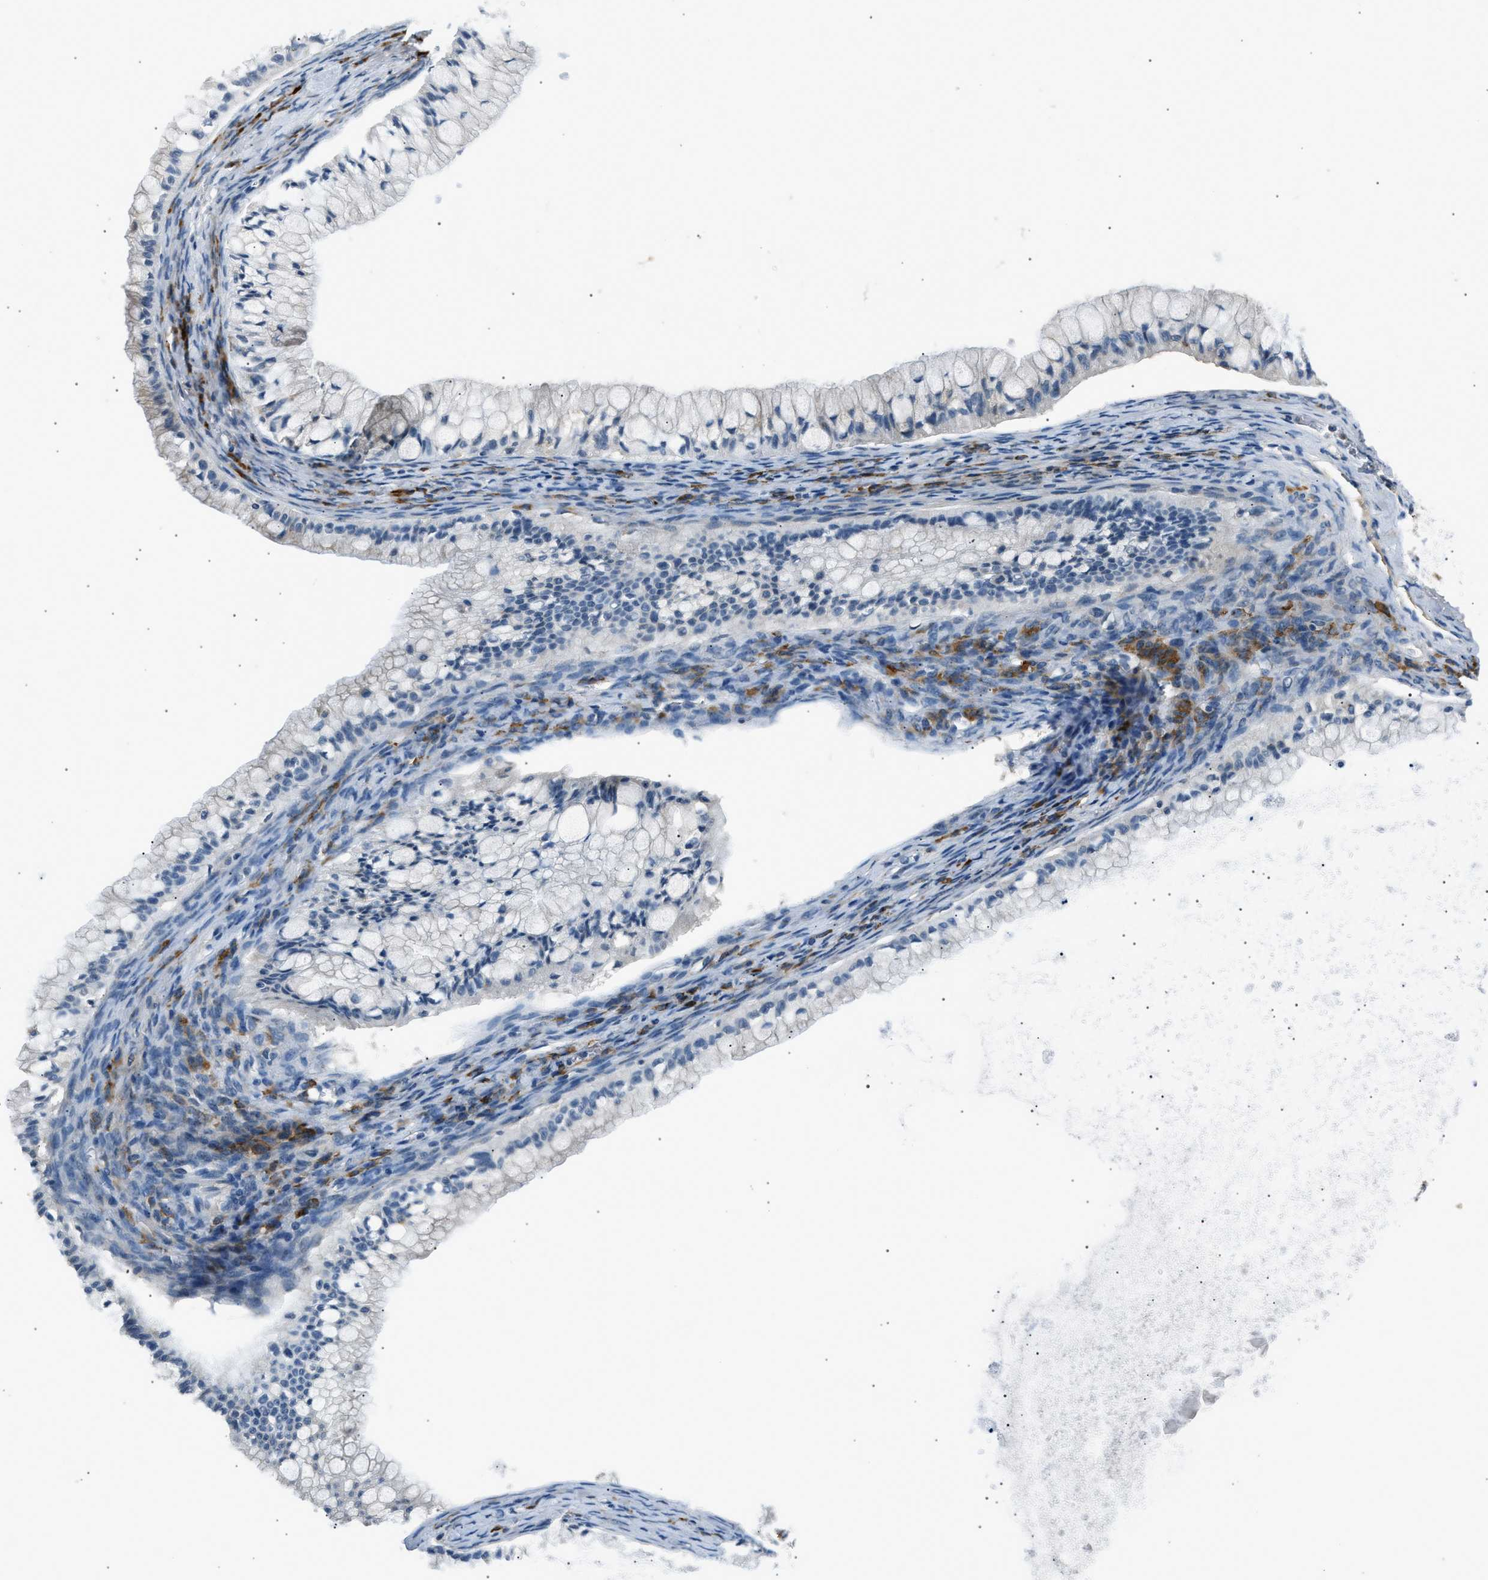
{"staining": {"intensity": "negative", "quantity": "none", "location": "none"}, "tissue": "ovarian cancer", "cell_type": "Tumor cells", "image_type": "cancer", "snomed": [{"axis": "morphology", "description": "Cystadenocarcinoma, mucinous, NOS"}, {"axis": "topography", "description": "Ovary"}], "caption": "This is a micrograph of immunohistochemistry staining of ovarian cancer (mucinous cystadenocarcinoma), which shows no staining in tumor cells.", "gene": "INHA", "patient": {"sex": "female", "age": 57}}